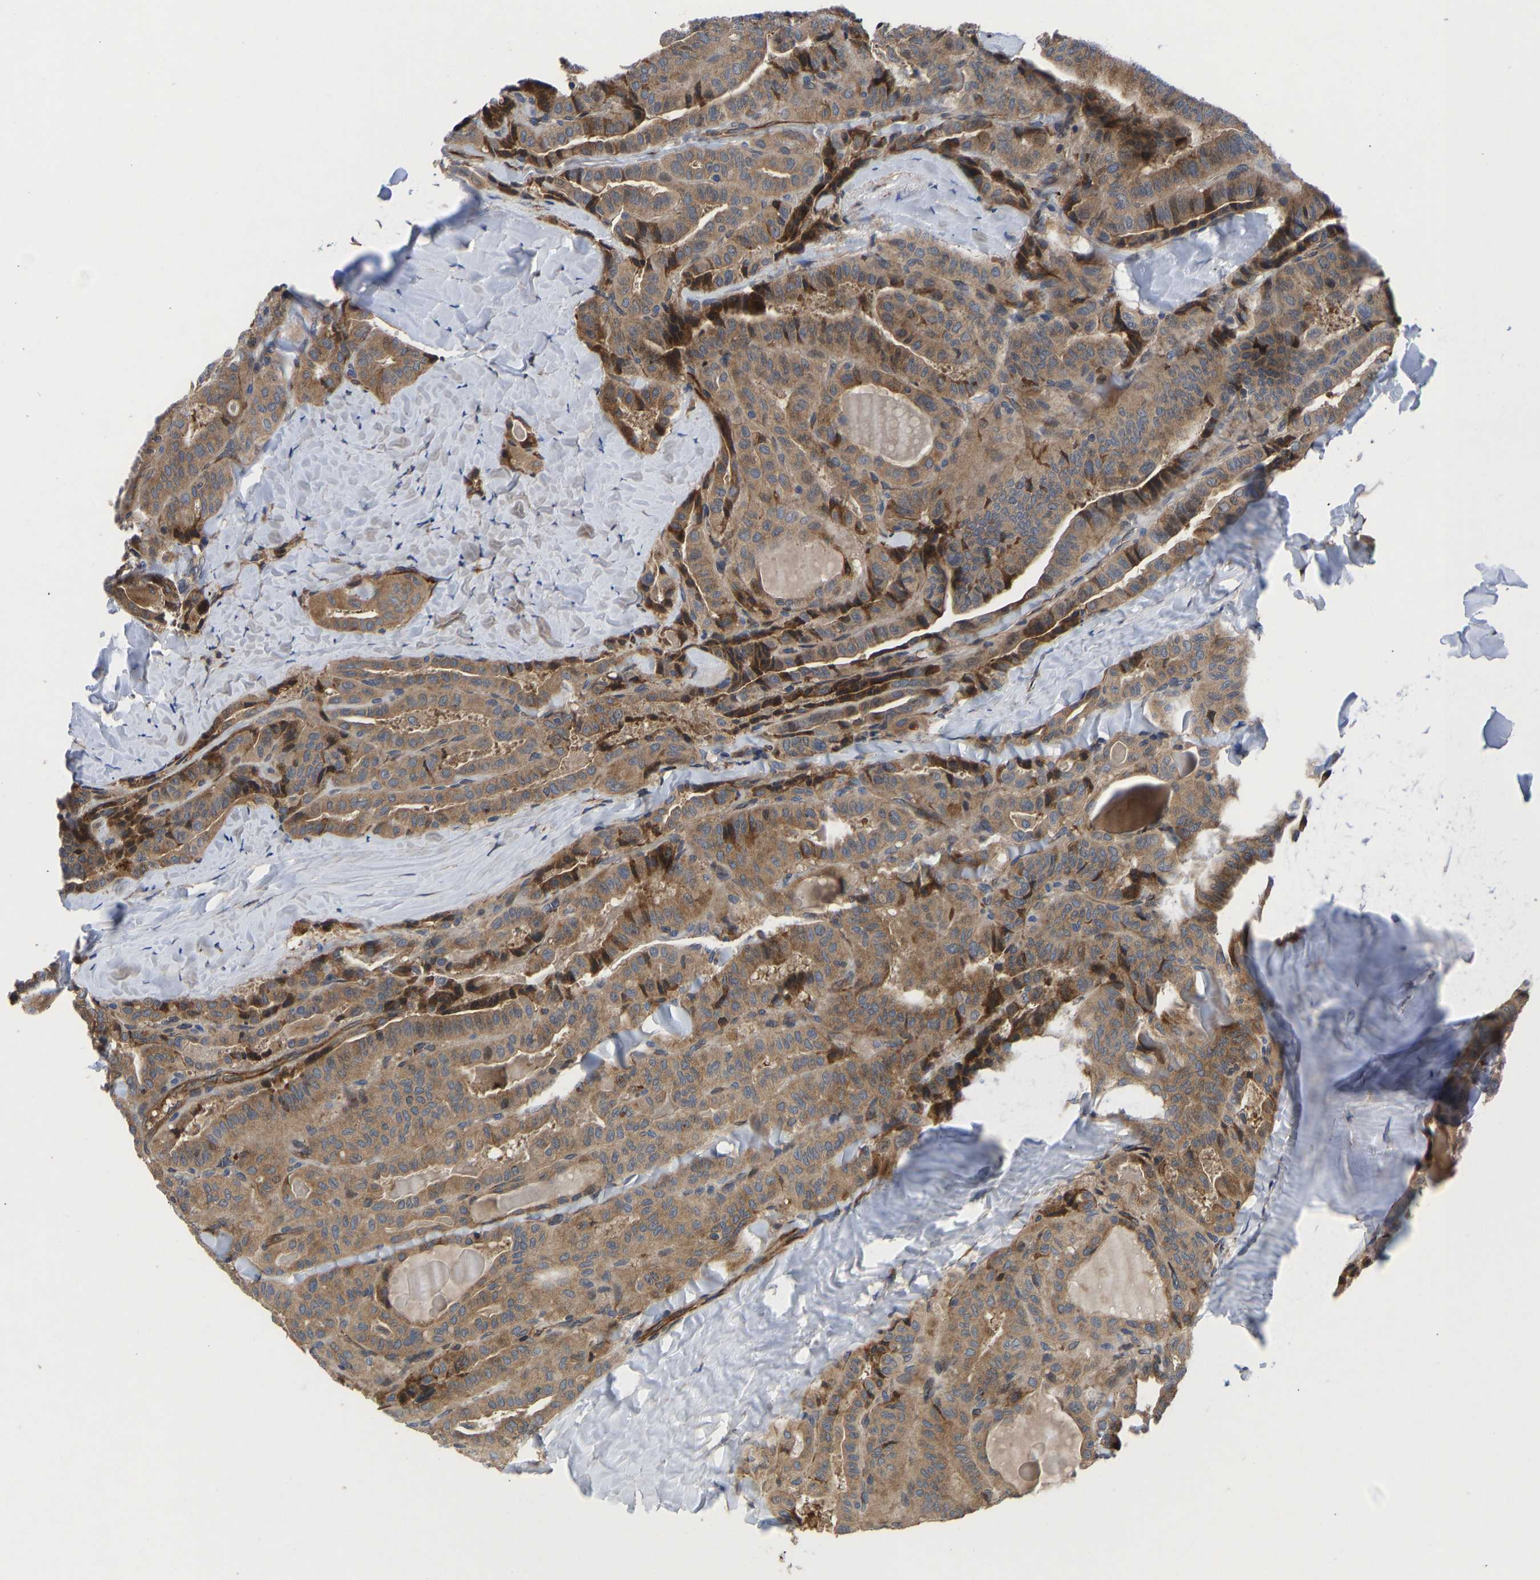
{"staining": {"intensity": "moderate", "quantity": ">75%", "location": "cytoplasmic/membranous"}, "tissue": "thyroid cancer", "cell_type": "Tumor cells", "image_type": "cancer", "snomed": [{"axis": "morphology", "description": "Papillary adenocarcinoma, NOS"}, {"axis": "topography", "description": "Thyroid gland"}], "caption": "Tumor cells reveal moderate cytoplasmic/membranous staining in about >75% of cells in thyroid papillary adenocarcinoma.", "gene": "FRRS1", "patient": {"sex": "male", "age": 77}}